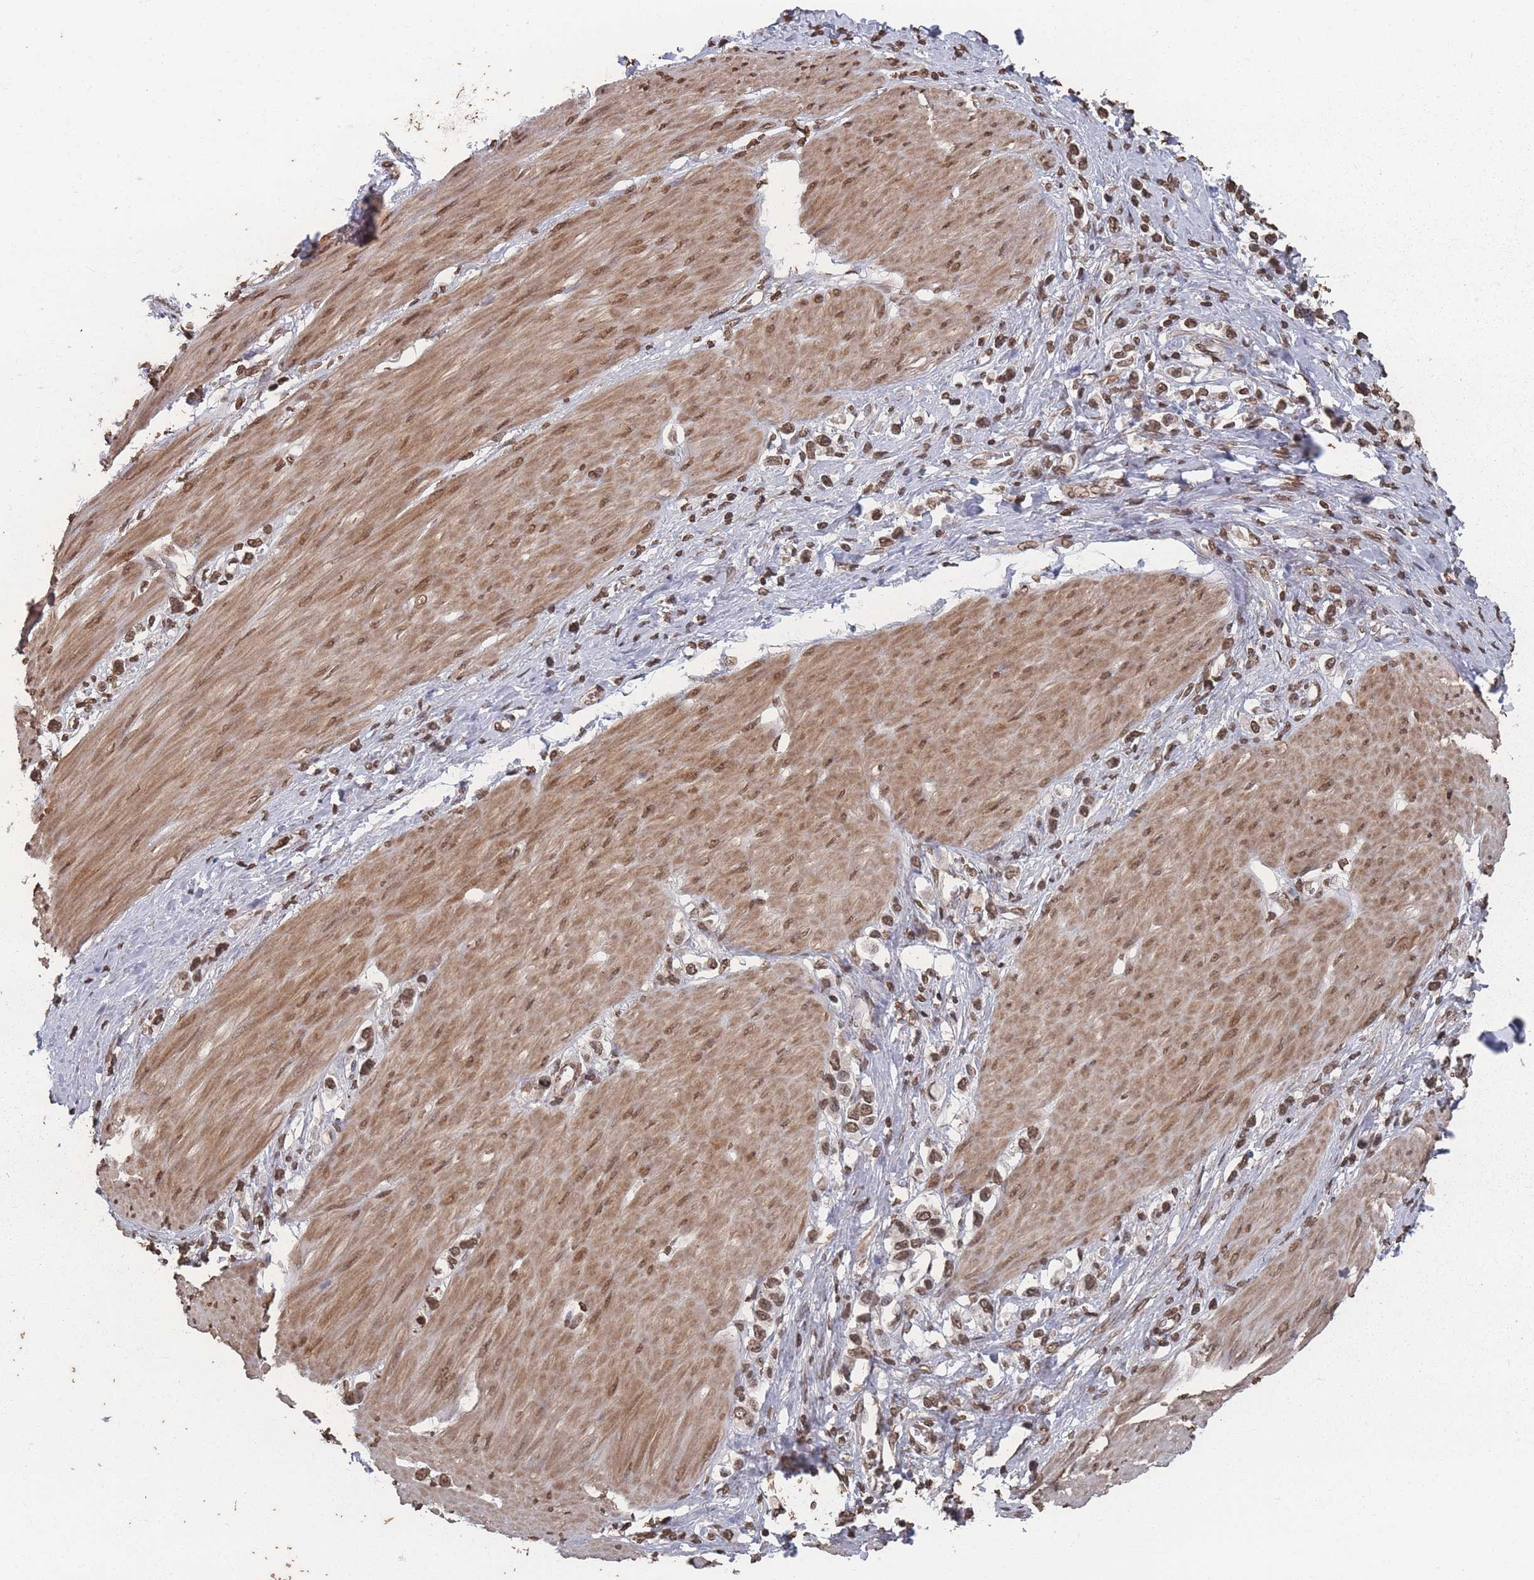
{"staining": {"intensity": "moderate", "quantity": ">75%", "location": "nuclear"}, "tissue": "stomach cancer", "cell_type": "Tumor cells", "image_type": "cancer", "snomed": [{"axis": "morphology", "description": "Normal tissue, NOS"}, {"axis": "morphology", "description": "Adenocarcinoma, NOS"}, {"axis": "topography", "description": "Stomach, upper"}, {"axis": "topography", "description": "Stomach"}], "caption": "Protein staining by IHC displays moderate nuclear positivity in about >75% of tumor cells in adenocarcinoma (stomach). The protein is stained brown, and the nuclei are stained in blue (DAB IHC with brightfield microscopy, high magnification).", "gene": "PLEKHG5", "patient": {"sex": "female", "age": 65}}